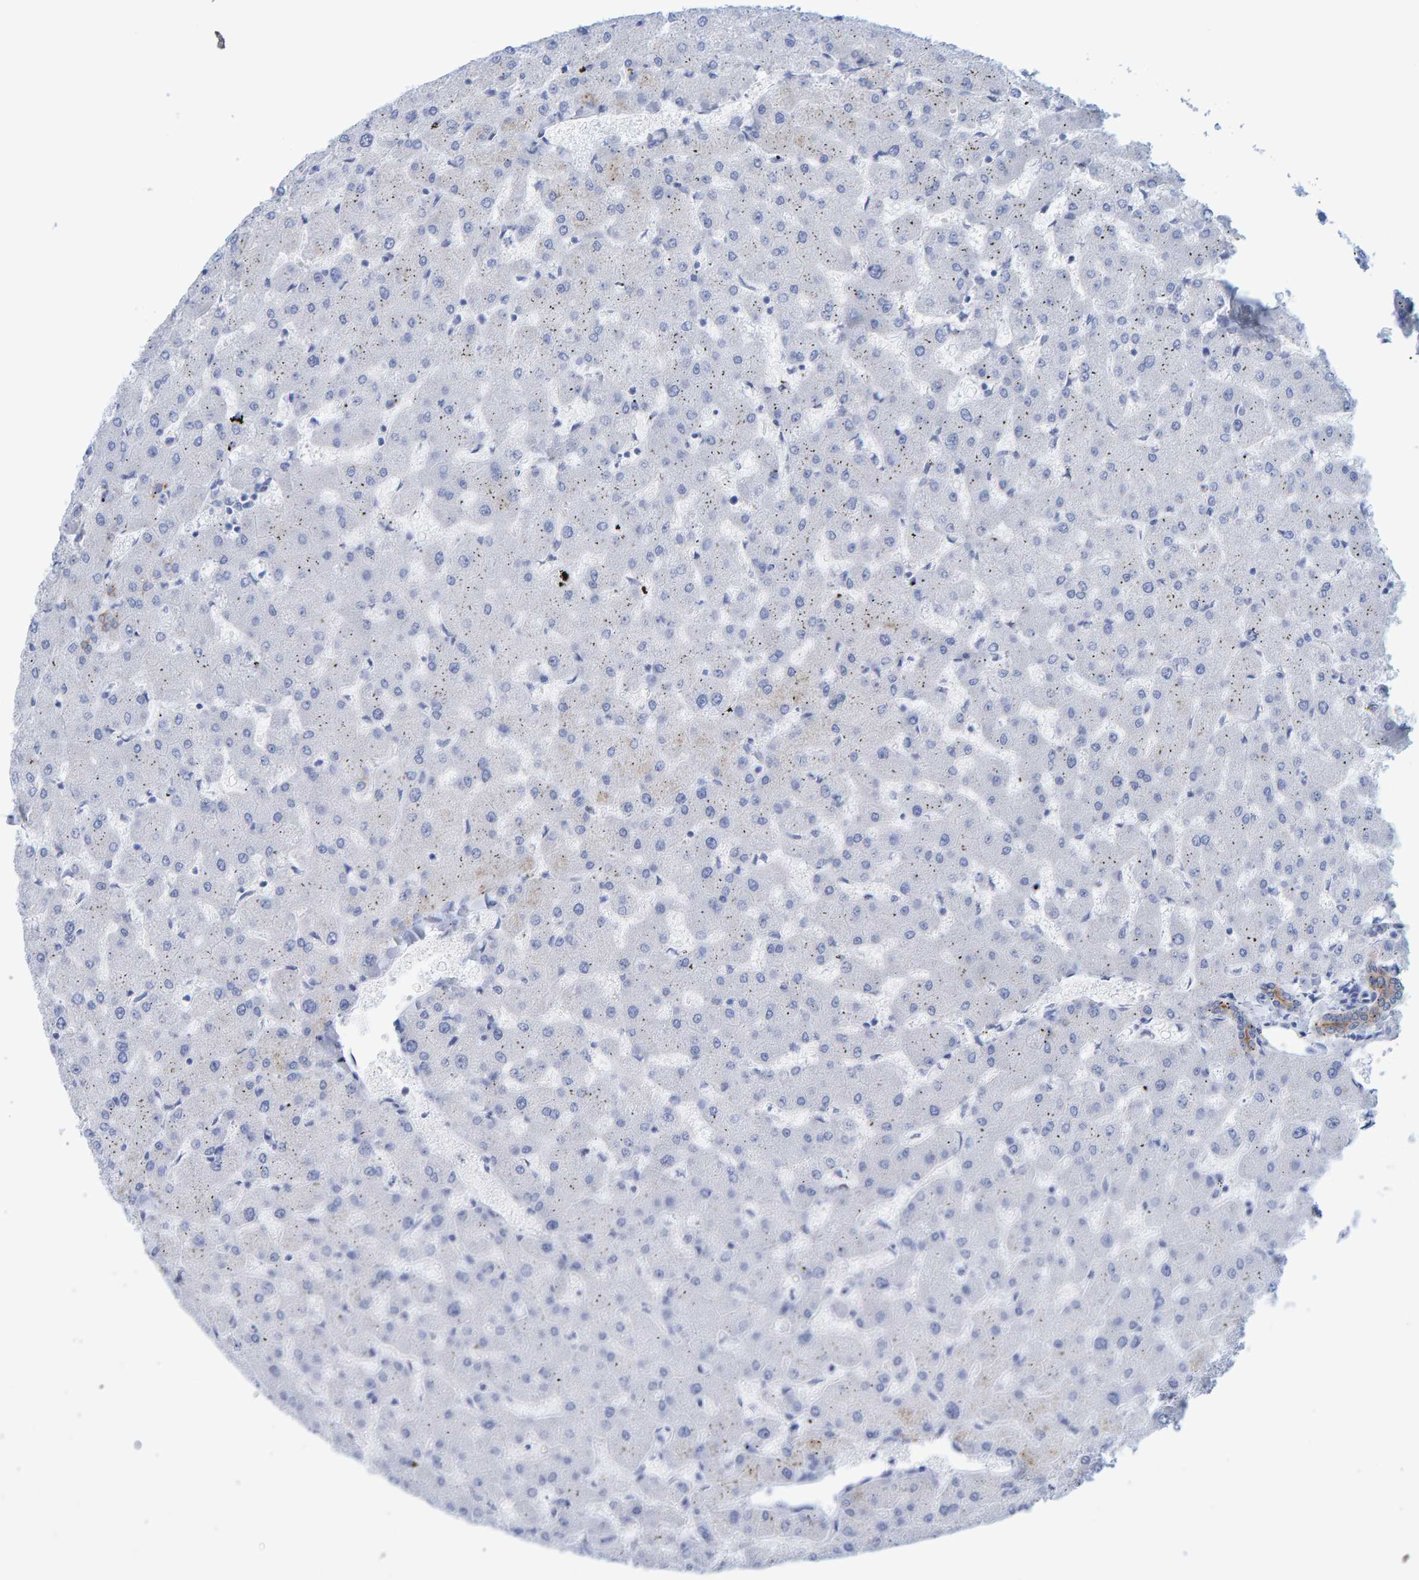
{"staining": {"intensity": "moderate", "quantity": "25%-75%", "location": "cytoplasmic/membranous"}, "tissue": "liver", "cell_type": "Cholangiocytes", "image_type": "normal", "snomed": [{"axis": "morphology", "description": "Normal tissue, NOS"}, {"axis": "topography", "description": "Liver"}], "caption": "This is an image of IHC staining of normal liver, which shows moderate expression in the cytoplasmic/membranous of cholangiocytes.", "gene": "JAKMIP3", "patient": {"sex": "female", "age": 63}}